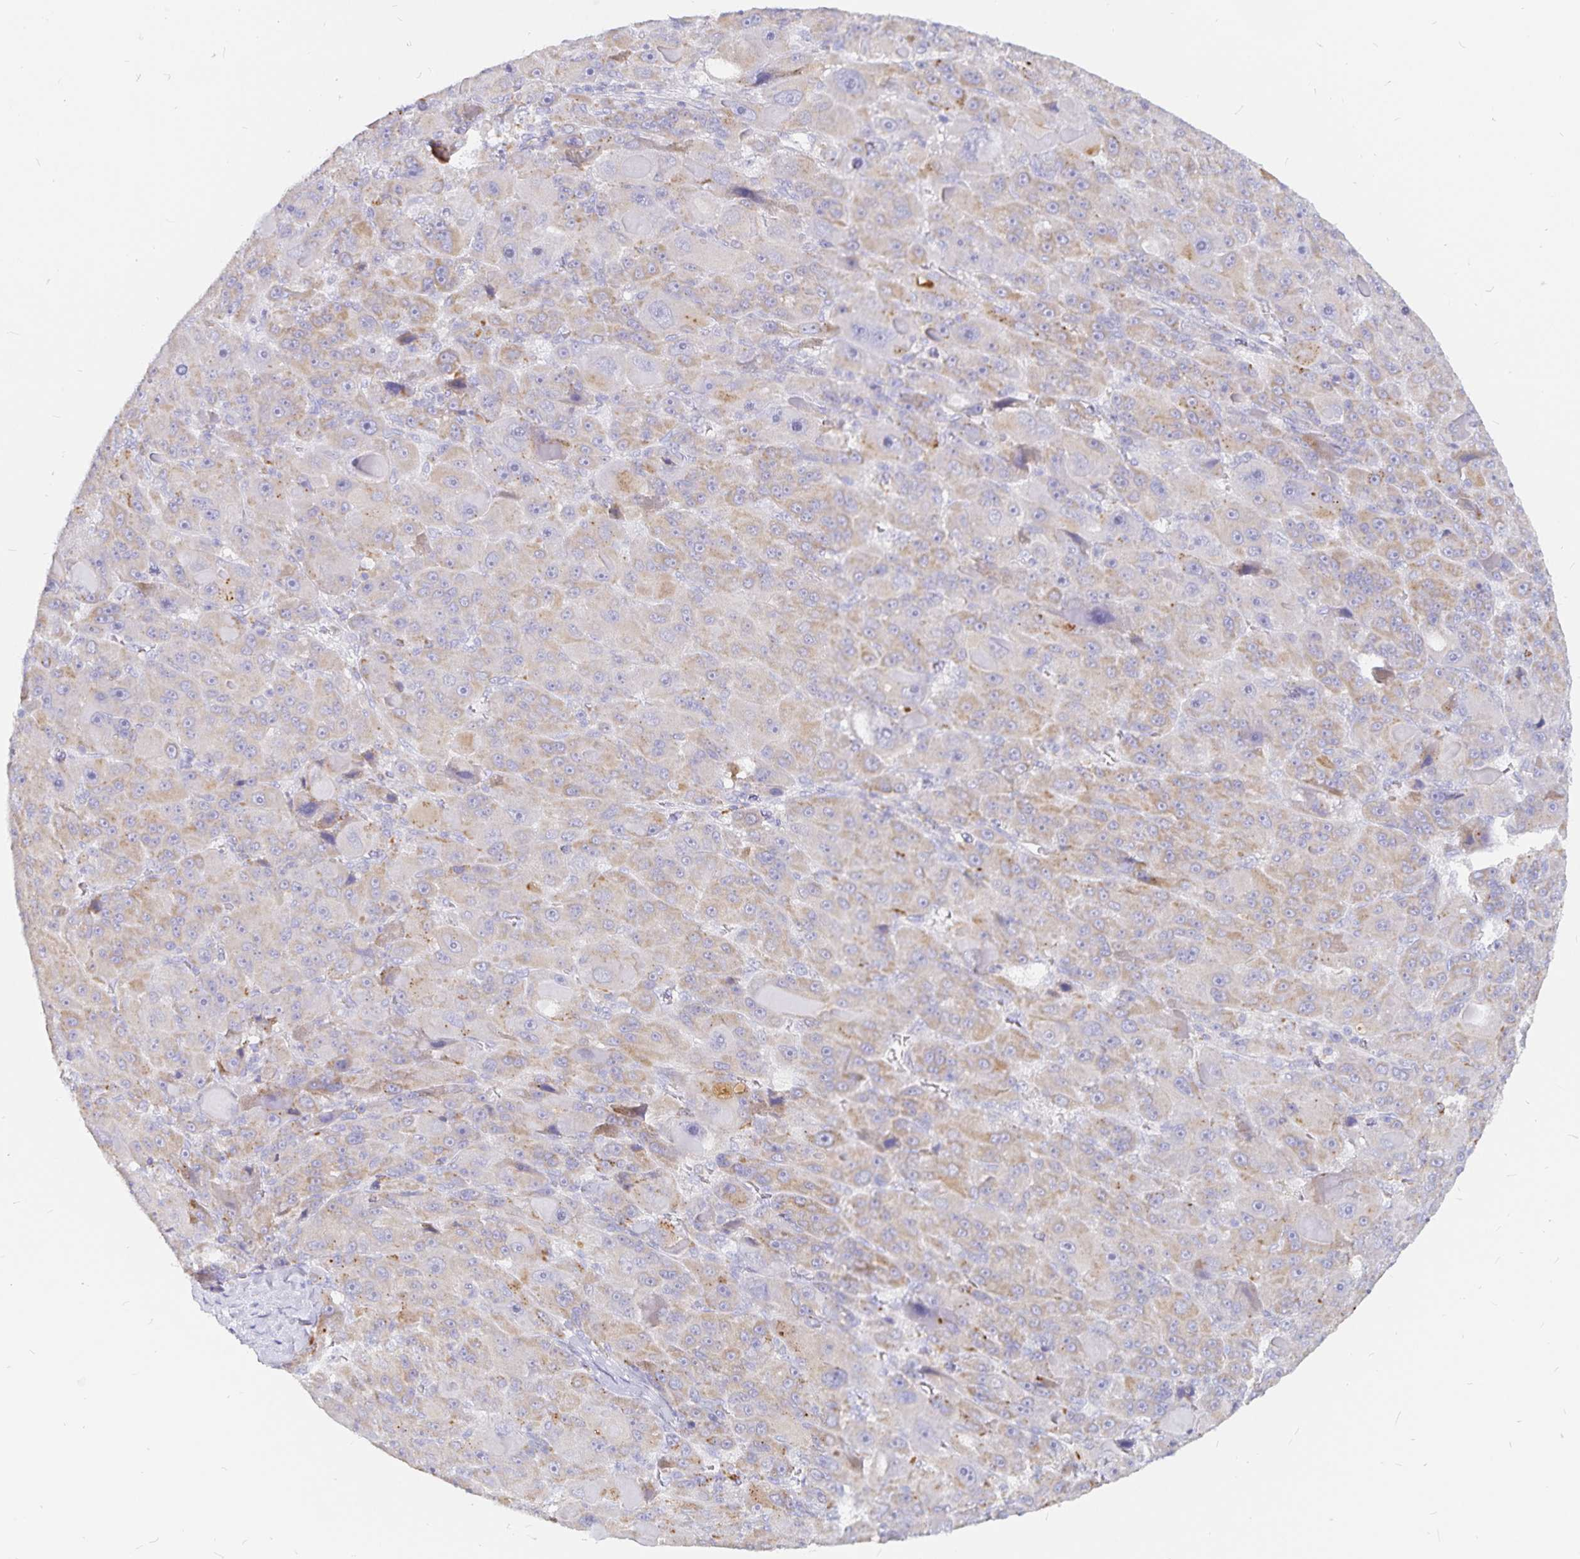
{"staining": {"intensity": "weak", "quantity": "25%-75%", "location": "cytoplasmic/membranous"}, "tissue": "liver cancer", "cell_type": "Tumor cells", "image_type": "cancer", "snomed": [{"axis": "morphology", "description": "Carcinoma, Hepatocellular, NOS"}, {"axis": "topography", "description": "Liver"}], "caption": "Weak cytoplasmic/membranous staining for a protein is identified in about 25%-75% of tumor cells of liver hepatocellular carcinoma using IHC.", "gene": "PKHD1", "patient": {"sex": "male", "age": 76}}